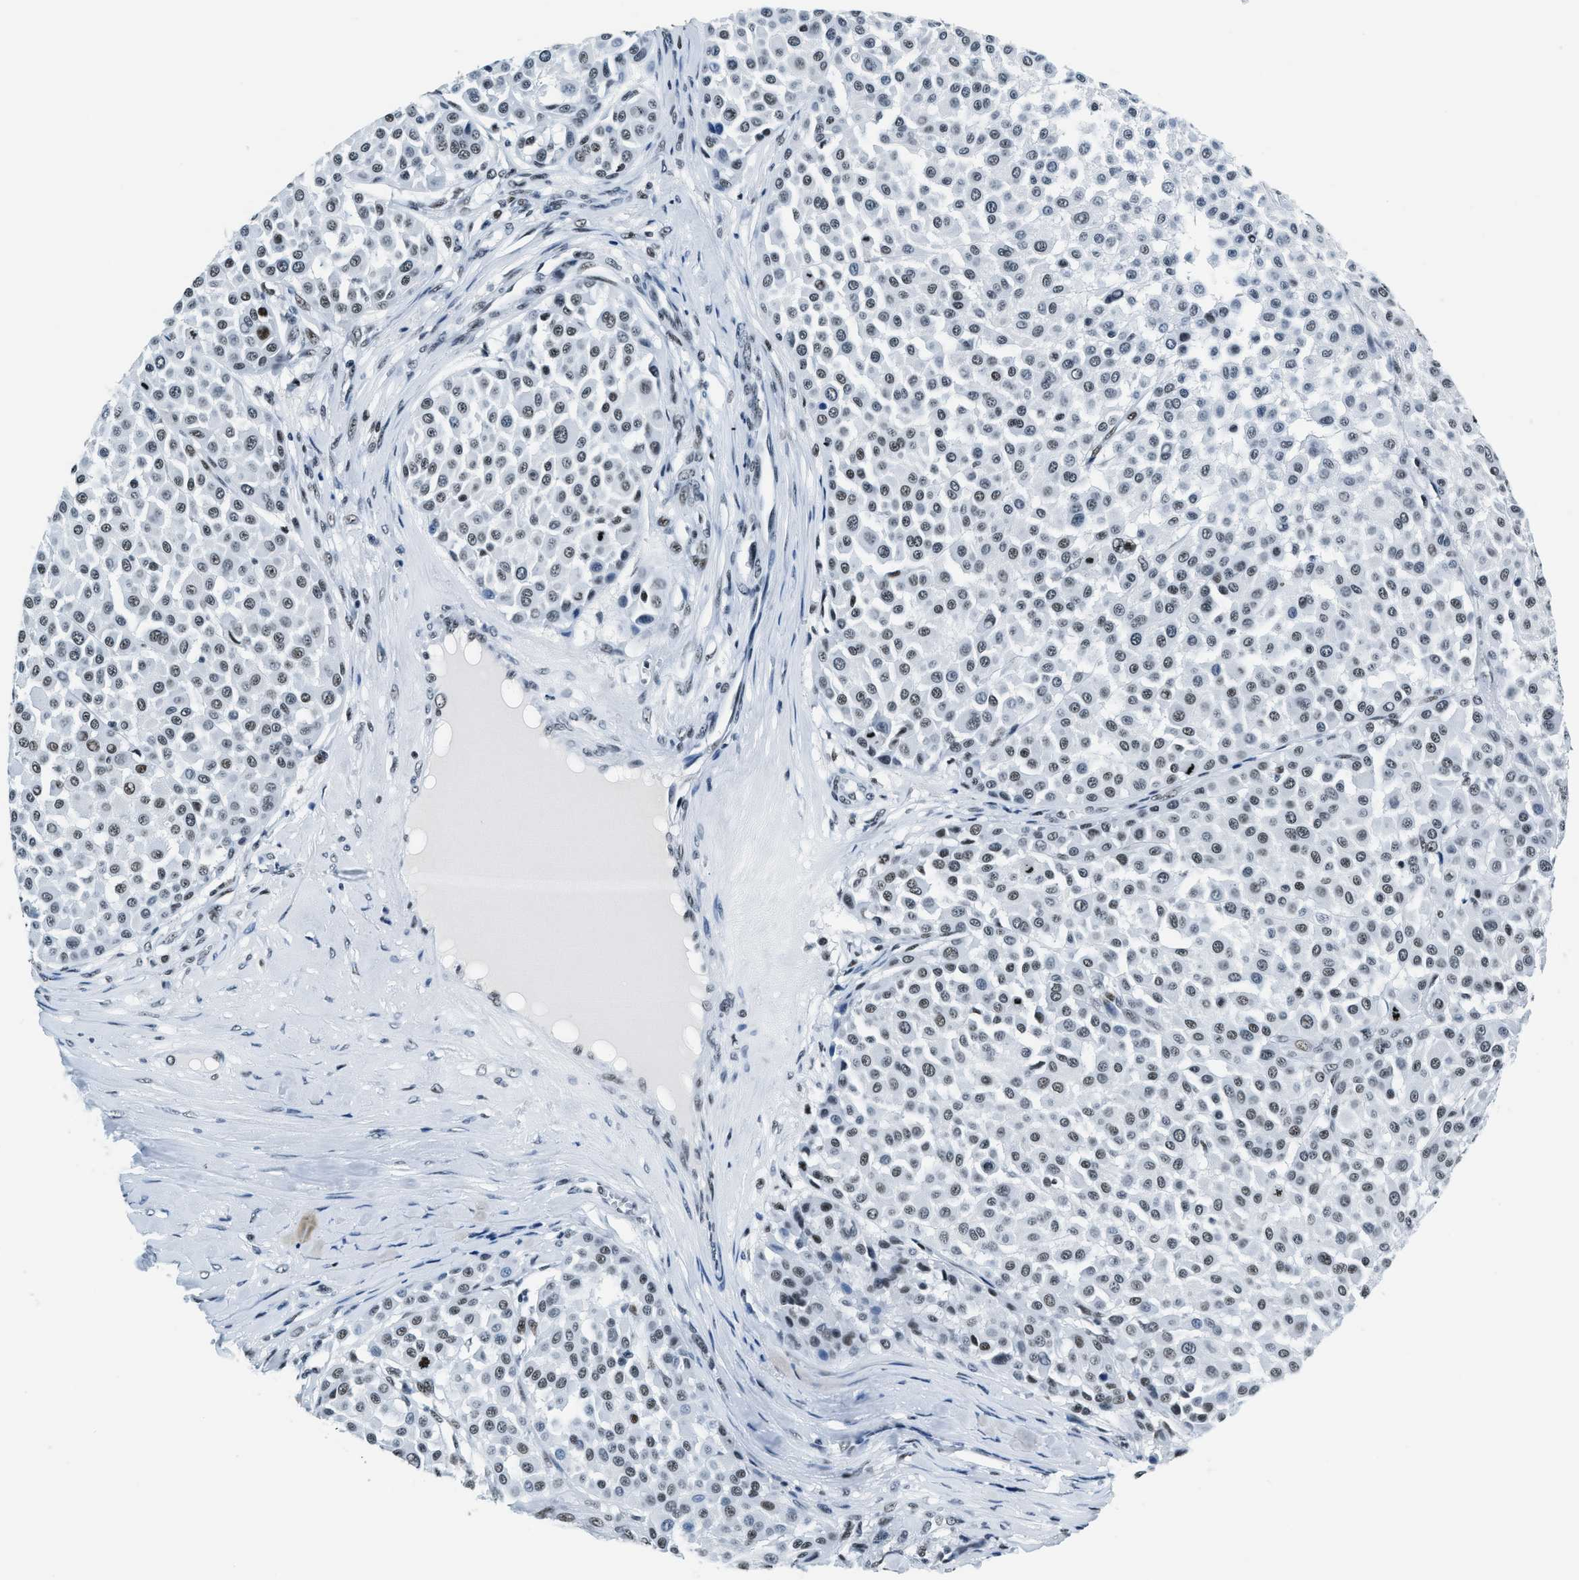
{"staining": {"intensity": "weak", "quantity": ">75%", "location": "nuclear"}, "tissue": "melanoma", "cell_type": "Tumor cells", "image_type": "cancer", "snomed": [{"axis": "morphology", "description": "Malignant melanoma, Metastatic site"}, {"axis": "topography", "description": "Soft tissue"}], "caption": "Immunohistochemistry micrograph of neoplastic tissue: human melanoma stained using immunohistochemistry reveals low levels of weak protein expression localized specifically in the nuclear of tumor cells, appearing as a nuclear brown color.", "gene": "TOP1", "patient": {"sex": "male", "age": 41}}